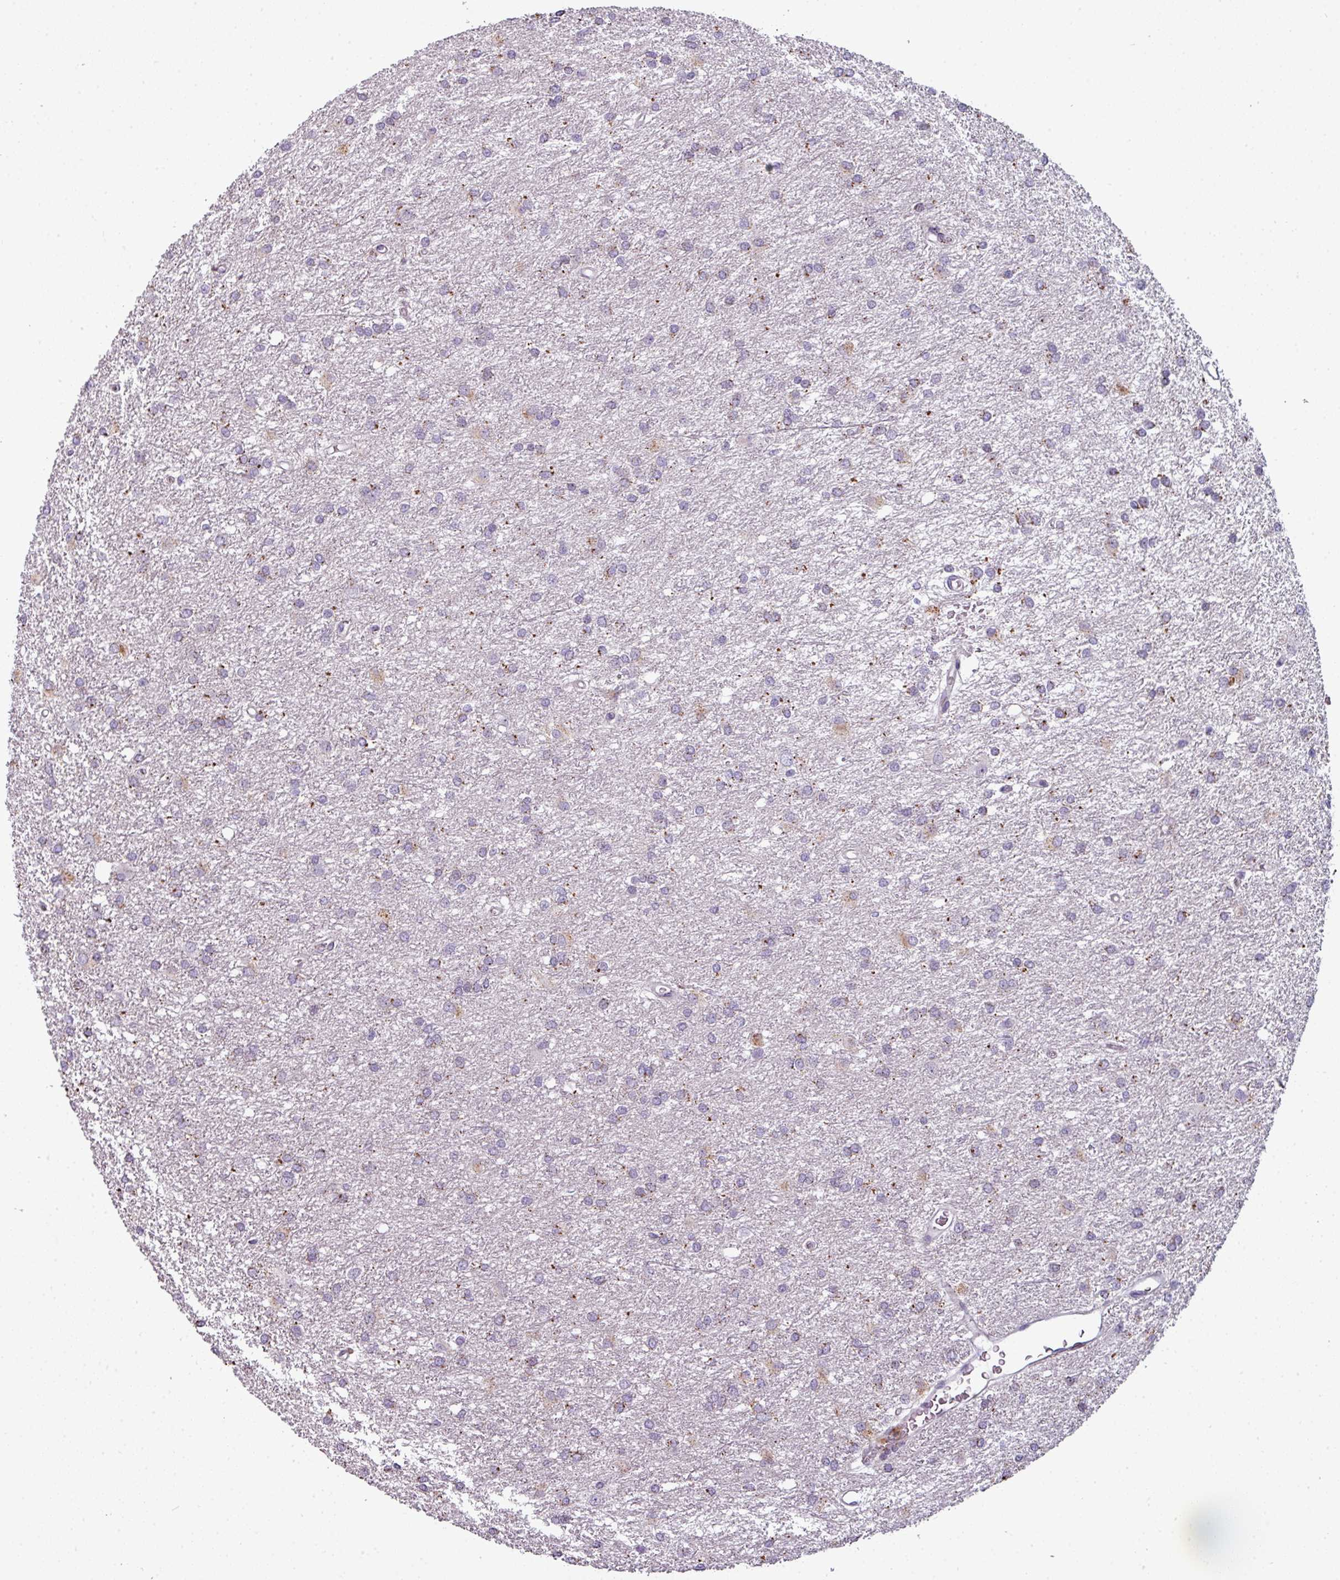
{"staining": {"intensity": "weak", "quantity": "<25%", "location": "cytoplasmic/membranous"}, "tissue": "glioma", "cell_type": "Tumor cells", "image_type": "cancer", "snomed": [{"axis": "morphology", "description": "Glioma, malignant, High grade"}, {"axis": "topography", "description": "Brain"}], "caption": "Tumor cells show no significant protein expression in glioma. (Brightfield microscopy of DAB immunohistochemistry at high magnification).", "gene": "TMEFF1", "patient": {"sex": "female", "age": 50}}